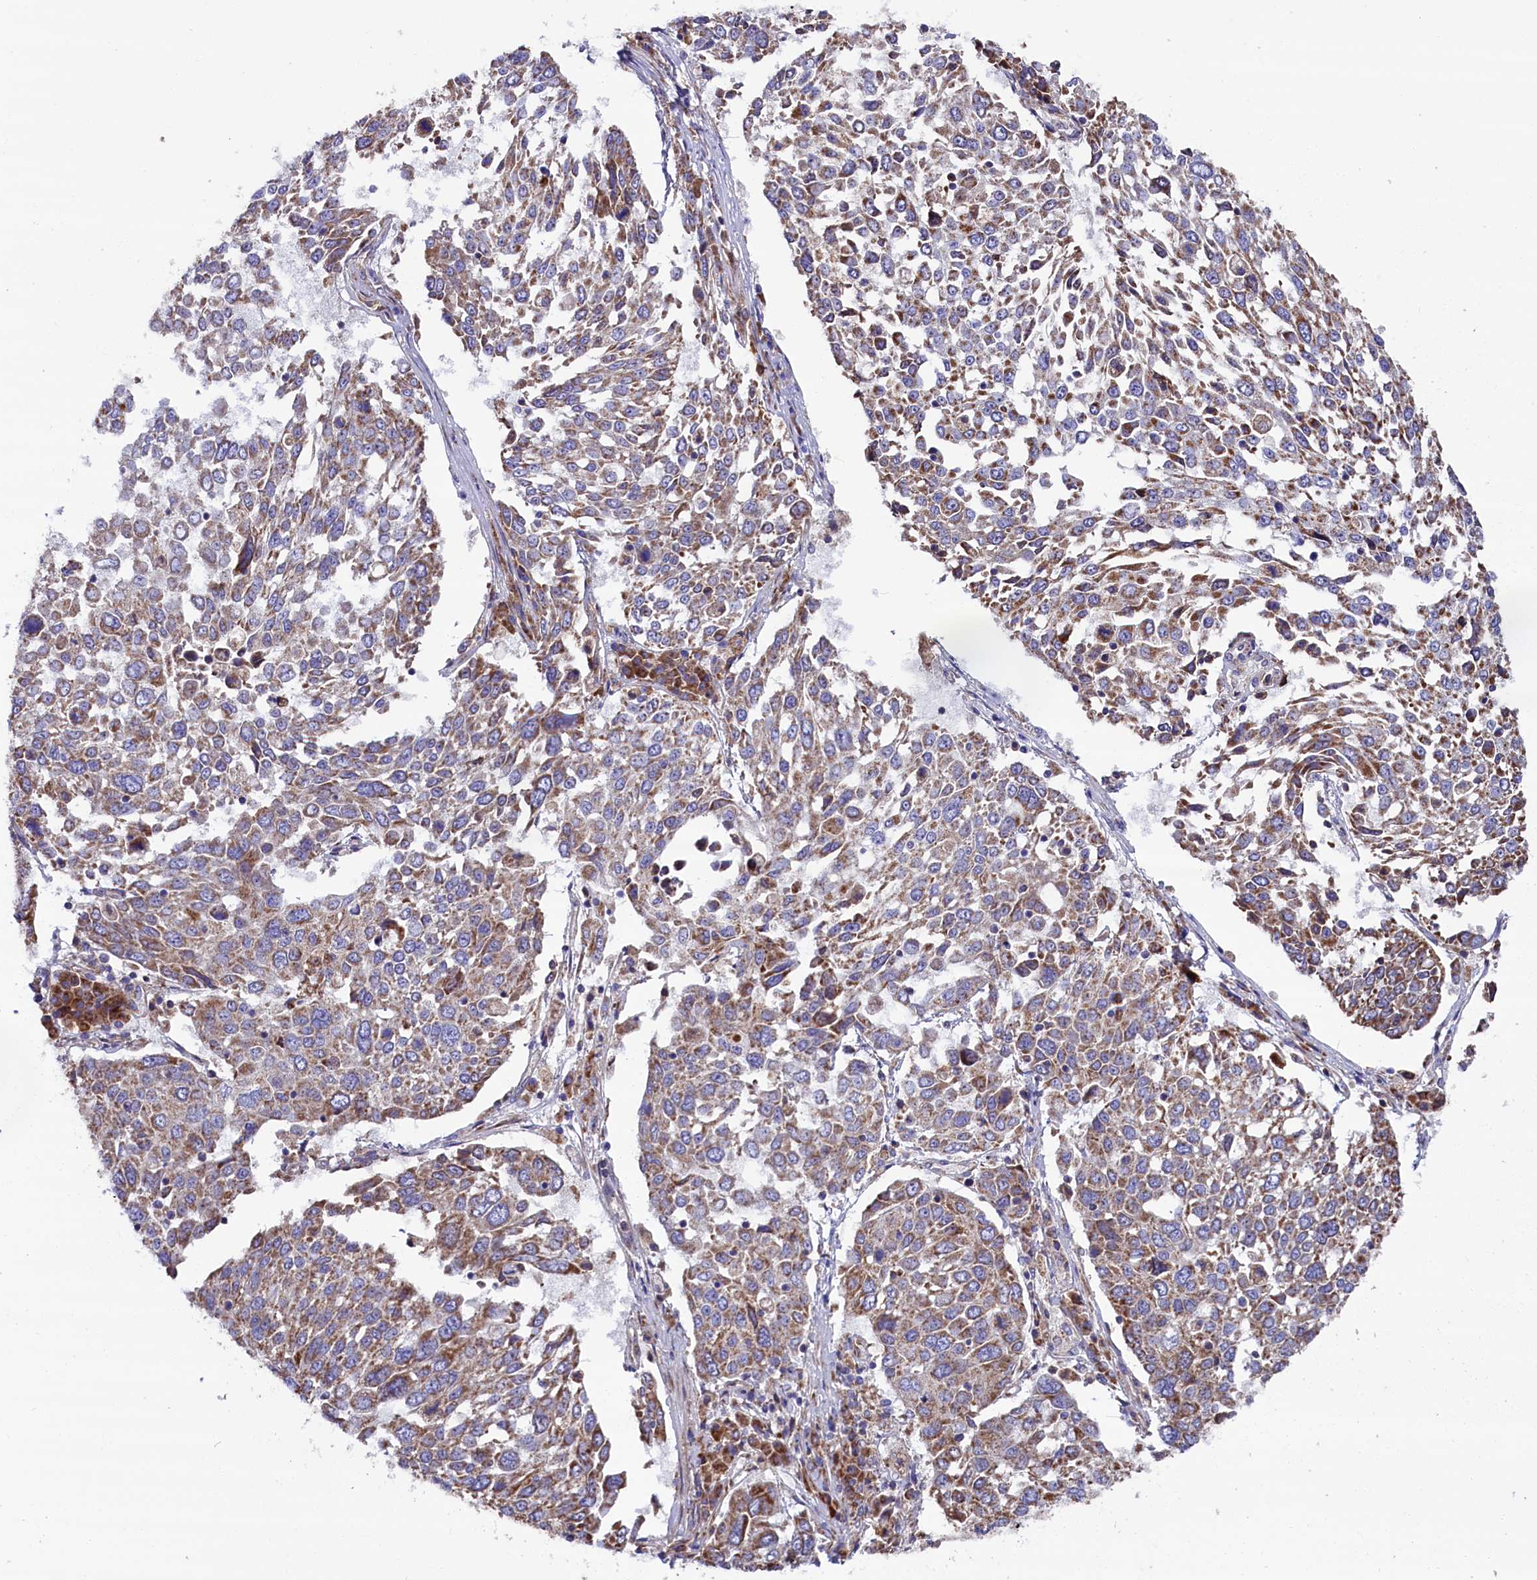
{"staining": {"intensity": "moderate", "quantity": ">75%", "location": "cytoplasmic/membranous"}, "tissue": "lung cancer", "cell_type": "Tumor cells", "image_type": "cancer", "snomed": [{"axis": "morphology", "description": "Squamous cell carcinoma, NOS"}, {"axis": "topography", "description": "Lung"}], "caption": "Human lung cancer (squamous cell carcinoma) stained with a brown dye reveals moderate cytoplasmic/membranous positive positivity in about >75% of tumor cells.", "gene": "ZSWIM1", "patient": {"sex": "male", "age": 65}}